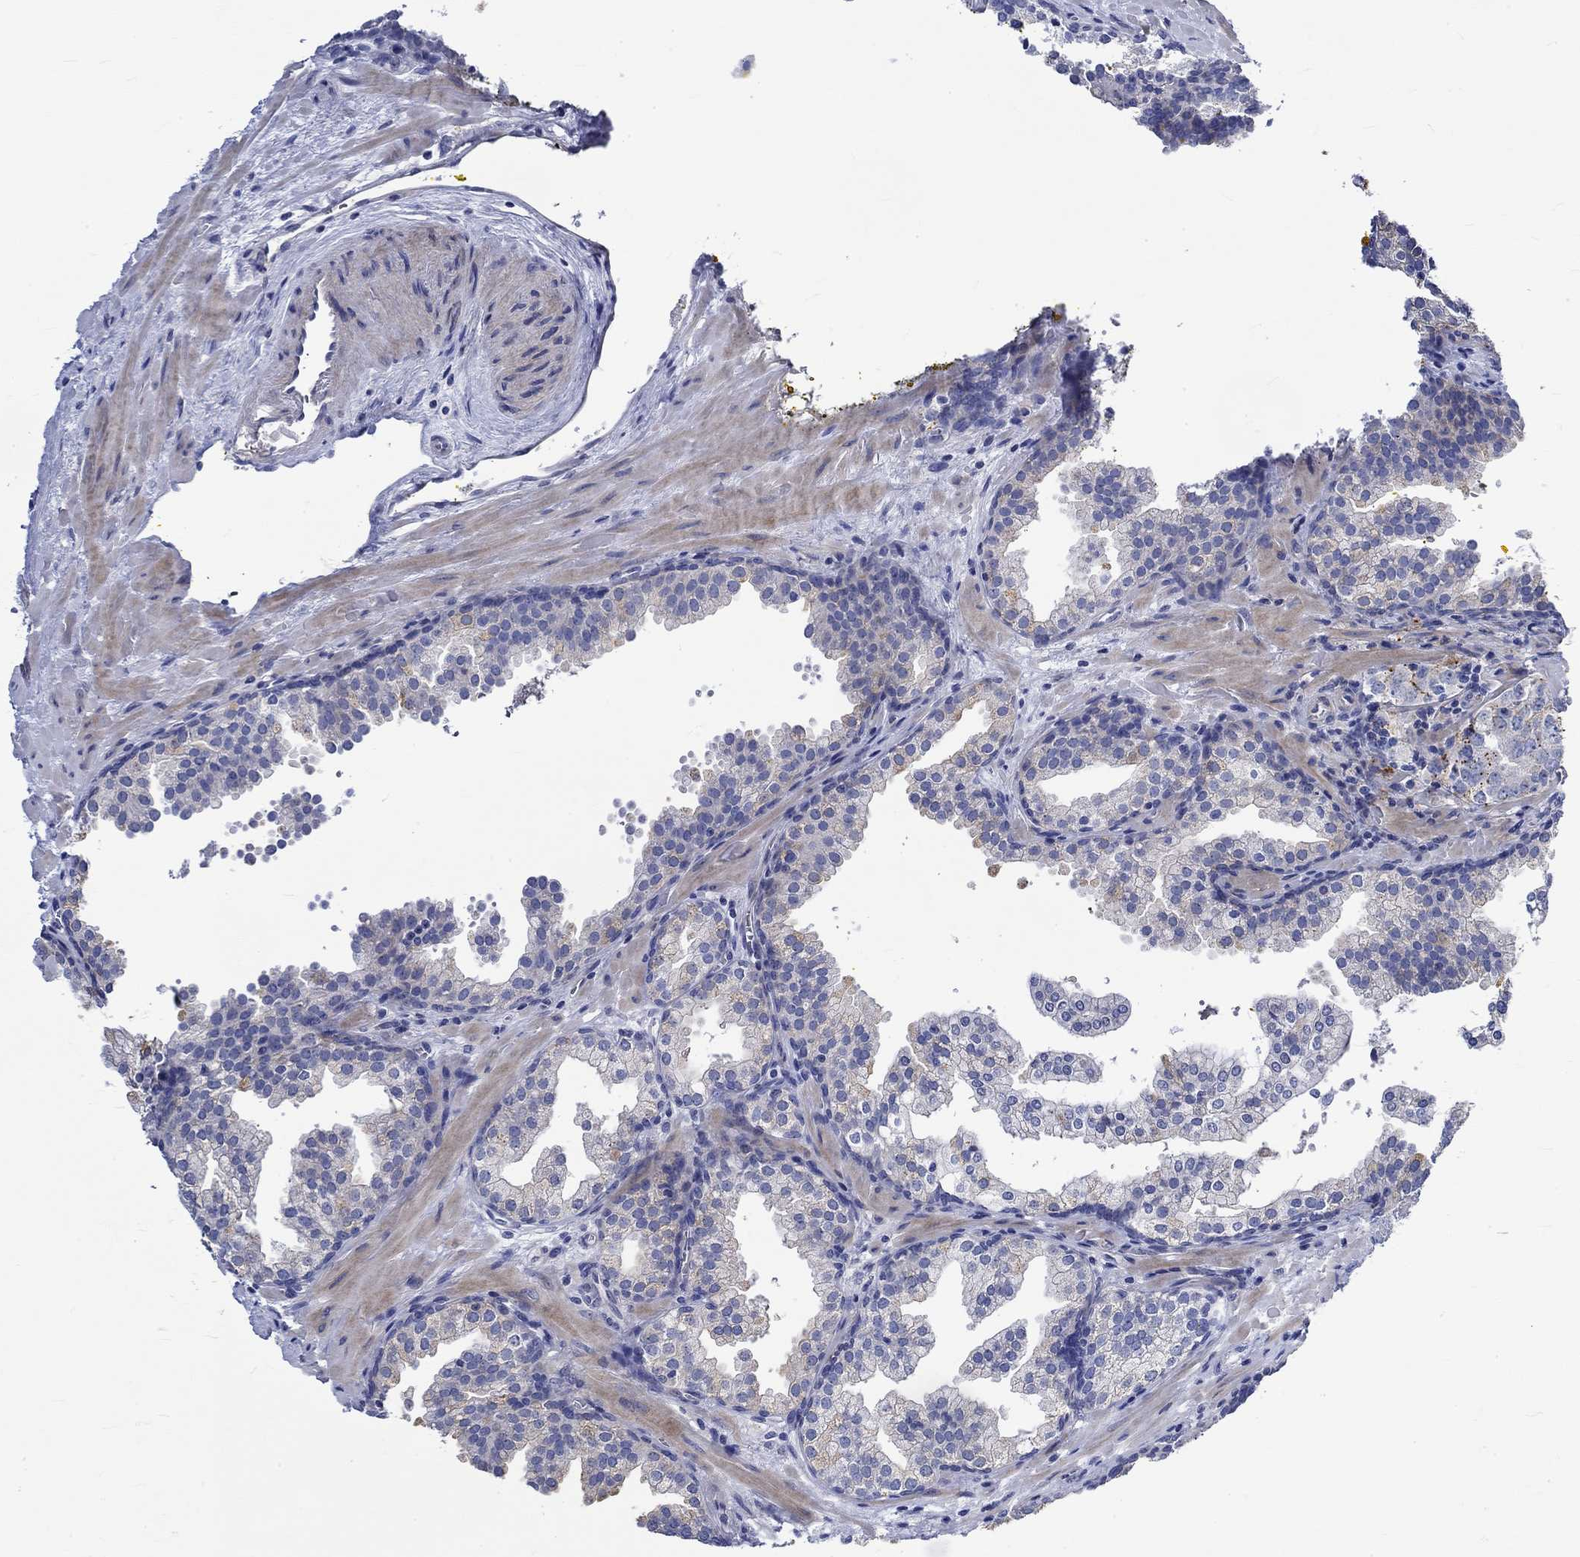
{"staining": {"intensity": "negative", "quantity": "none", "location": "none"}, "tissue": "prostate cancer", "cell_type": "Tumor cells", "image_type": "cancer", "snomed": [{"axis": "morphology", "description": "Adenocarcinoma, NOS"}, {"axis": "topography", "description": "Prostate"}], "caption": "There is no significant staining in tumor cells of adenocarcinoma (prostate). (Stains: DAB immunohistochemistry with hematoxylin counter stain, Microscopy: brightfield microscopy at high magnification).", "gene": "NRIP3", "patient": {"sex": "male", "age": 66}}